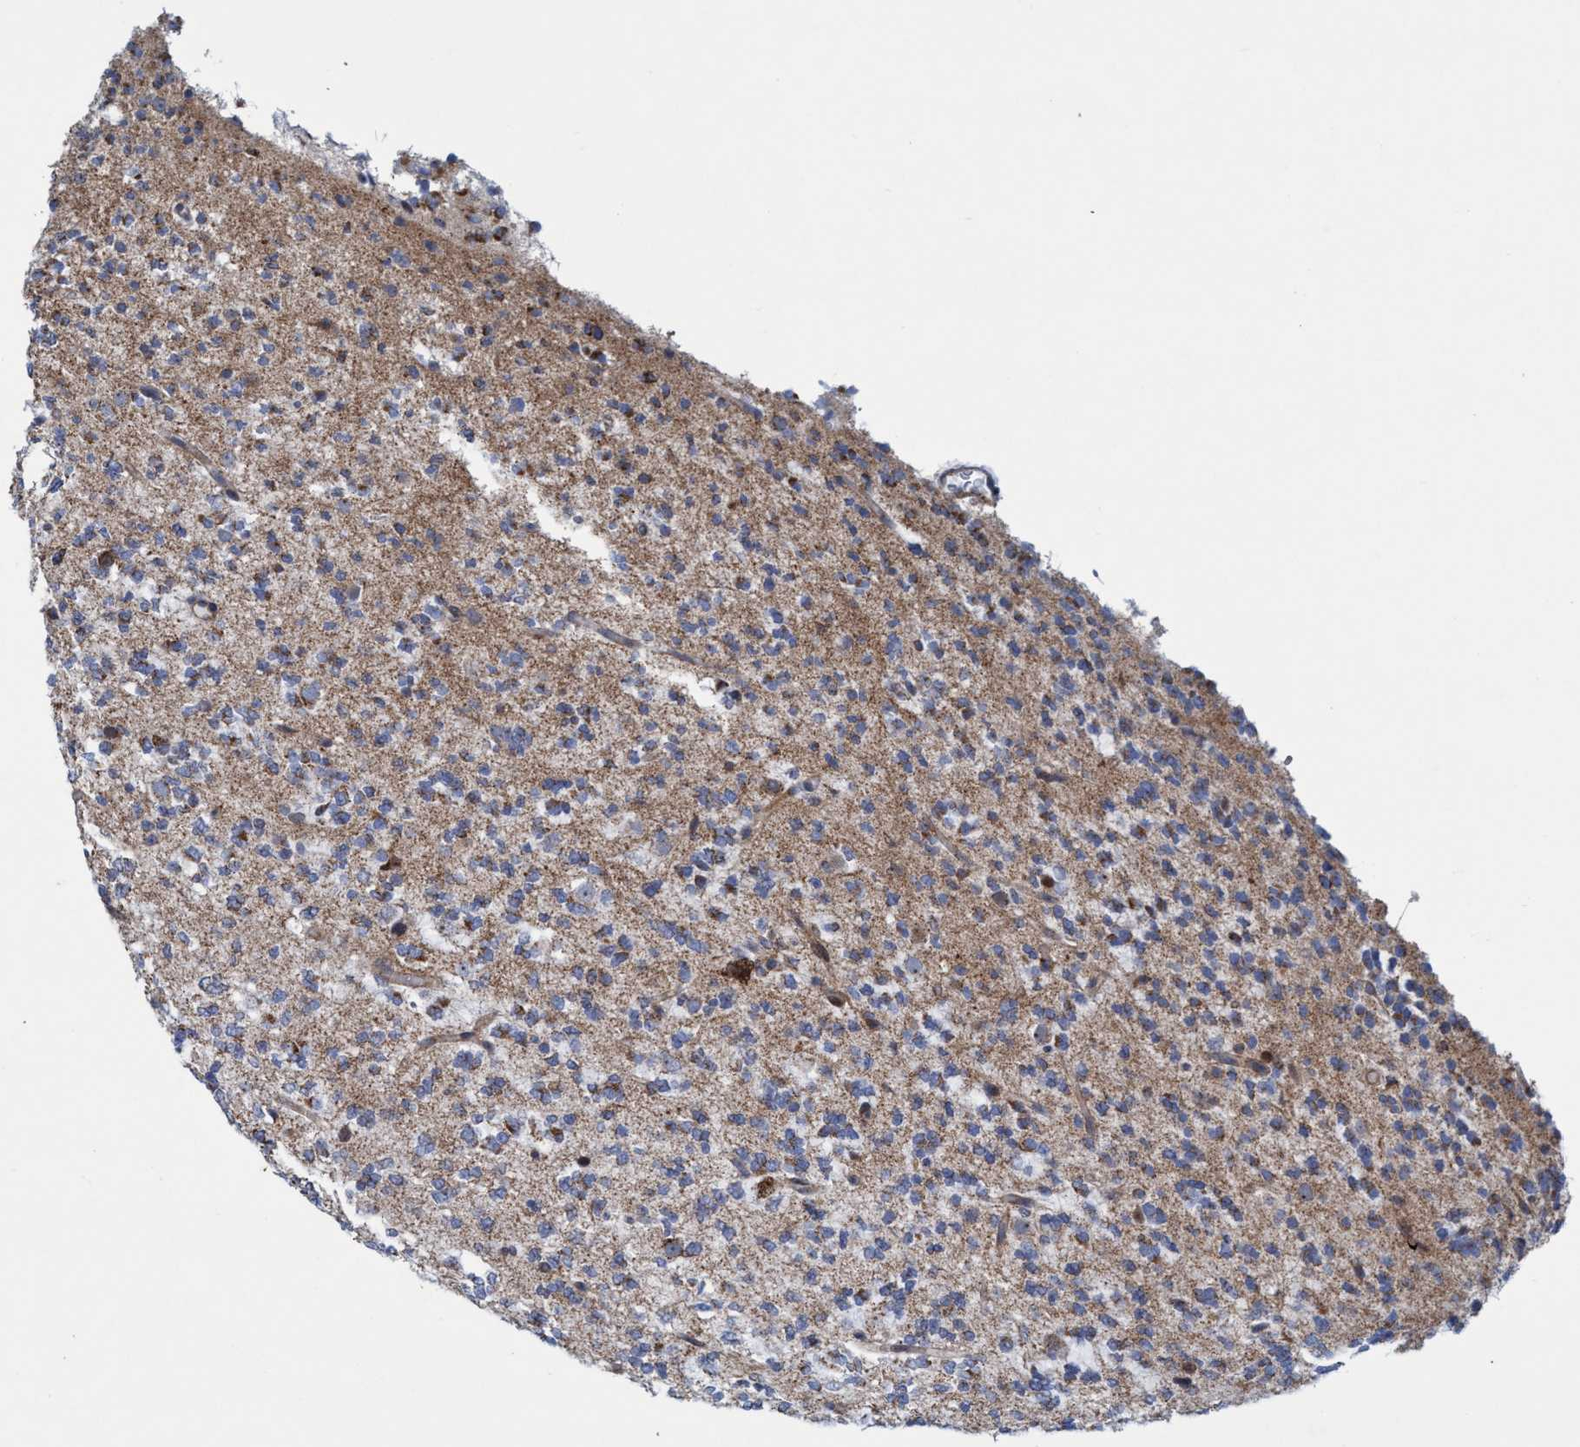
{"staining": {"intensity": "weak", "quantity": ">75%", "location": "cytoplasmic/membranous"}, "tissue": "glioma", "cell_type": "Tumor cells", "image_type": "cancer", "snomed": [{"axis": "morphology", "description": "Glioma, malignant, Low grade"}, {"axis": "topography", "description": "Brain"}], "caption": "Tumor cells display low levels of weak cytoplasmic/membranous expression in approximately >75% of cells in glioma.", "gene": "POLR1F", "patient": {"sex": "male", "age": 38}}